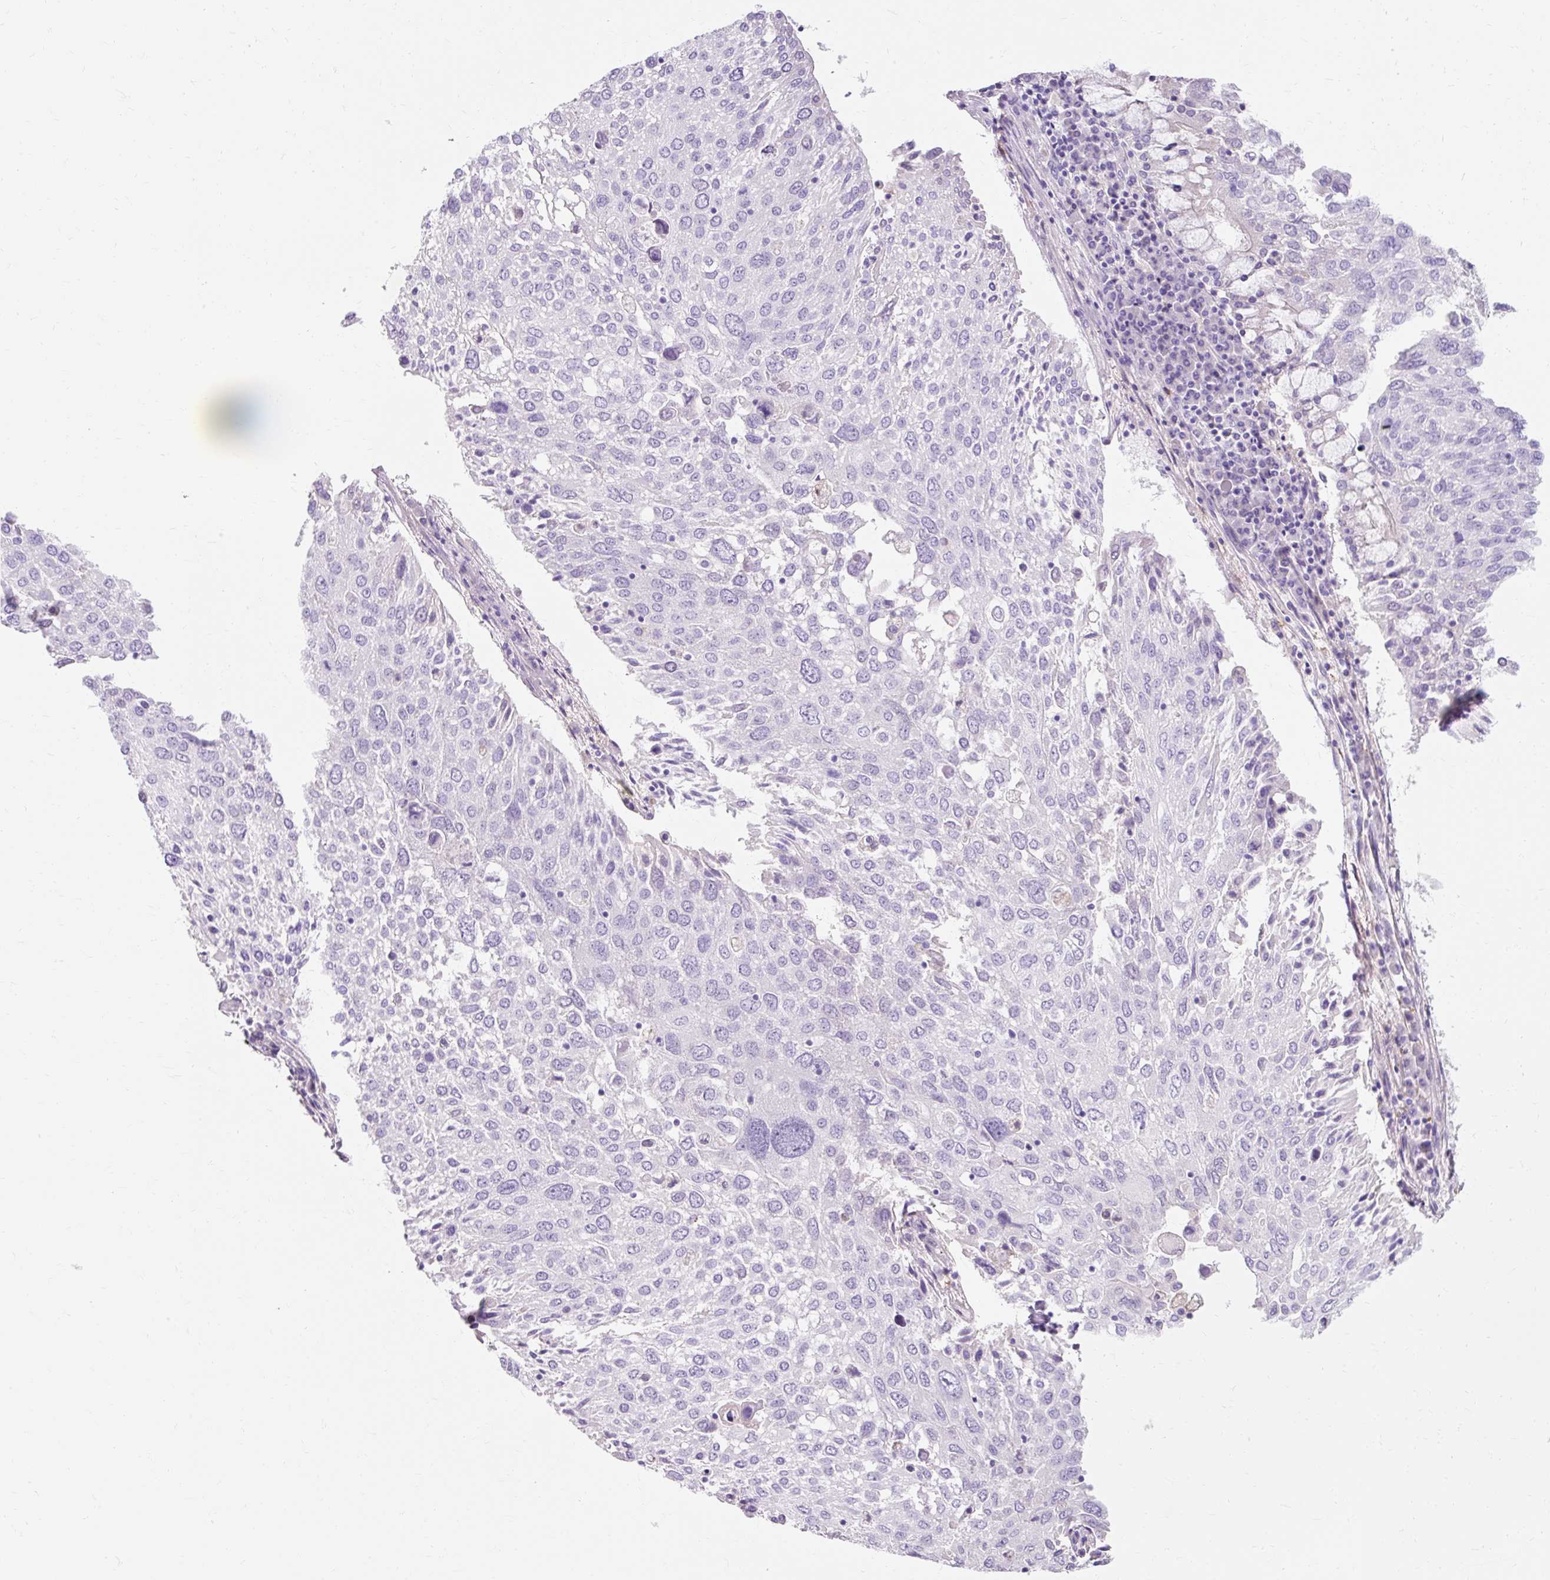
{"staining": {"intensity": "negative", "quantity": "none", "location": "none"}, "tissue": "lung cancer", "cell_type": "Tumor cells", "image_type": "cancer", "snomed": [{"axis": "morphology", "description": "Squamous cell carcinoma, NOS"}, {"axis": "topography", "description": "Lung"}], "caption": "DAB (3,3'-diaminobenzidine) immunohistochemical staining of lung squamous cell carcinoma reveals no significant staining in tumor cells. The staining is performed using DAB brown chromogen with nuclei counter-stained in using hematoxylin.", "gene": "CLDN25", "patient": {"sex": "male", "age": 65}}